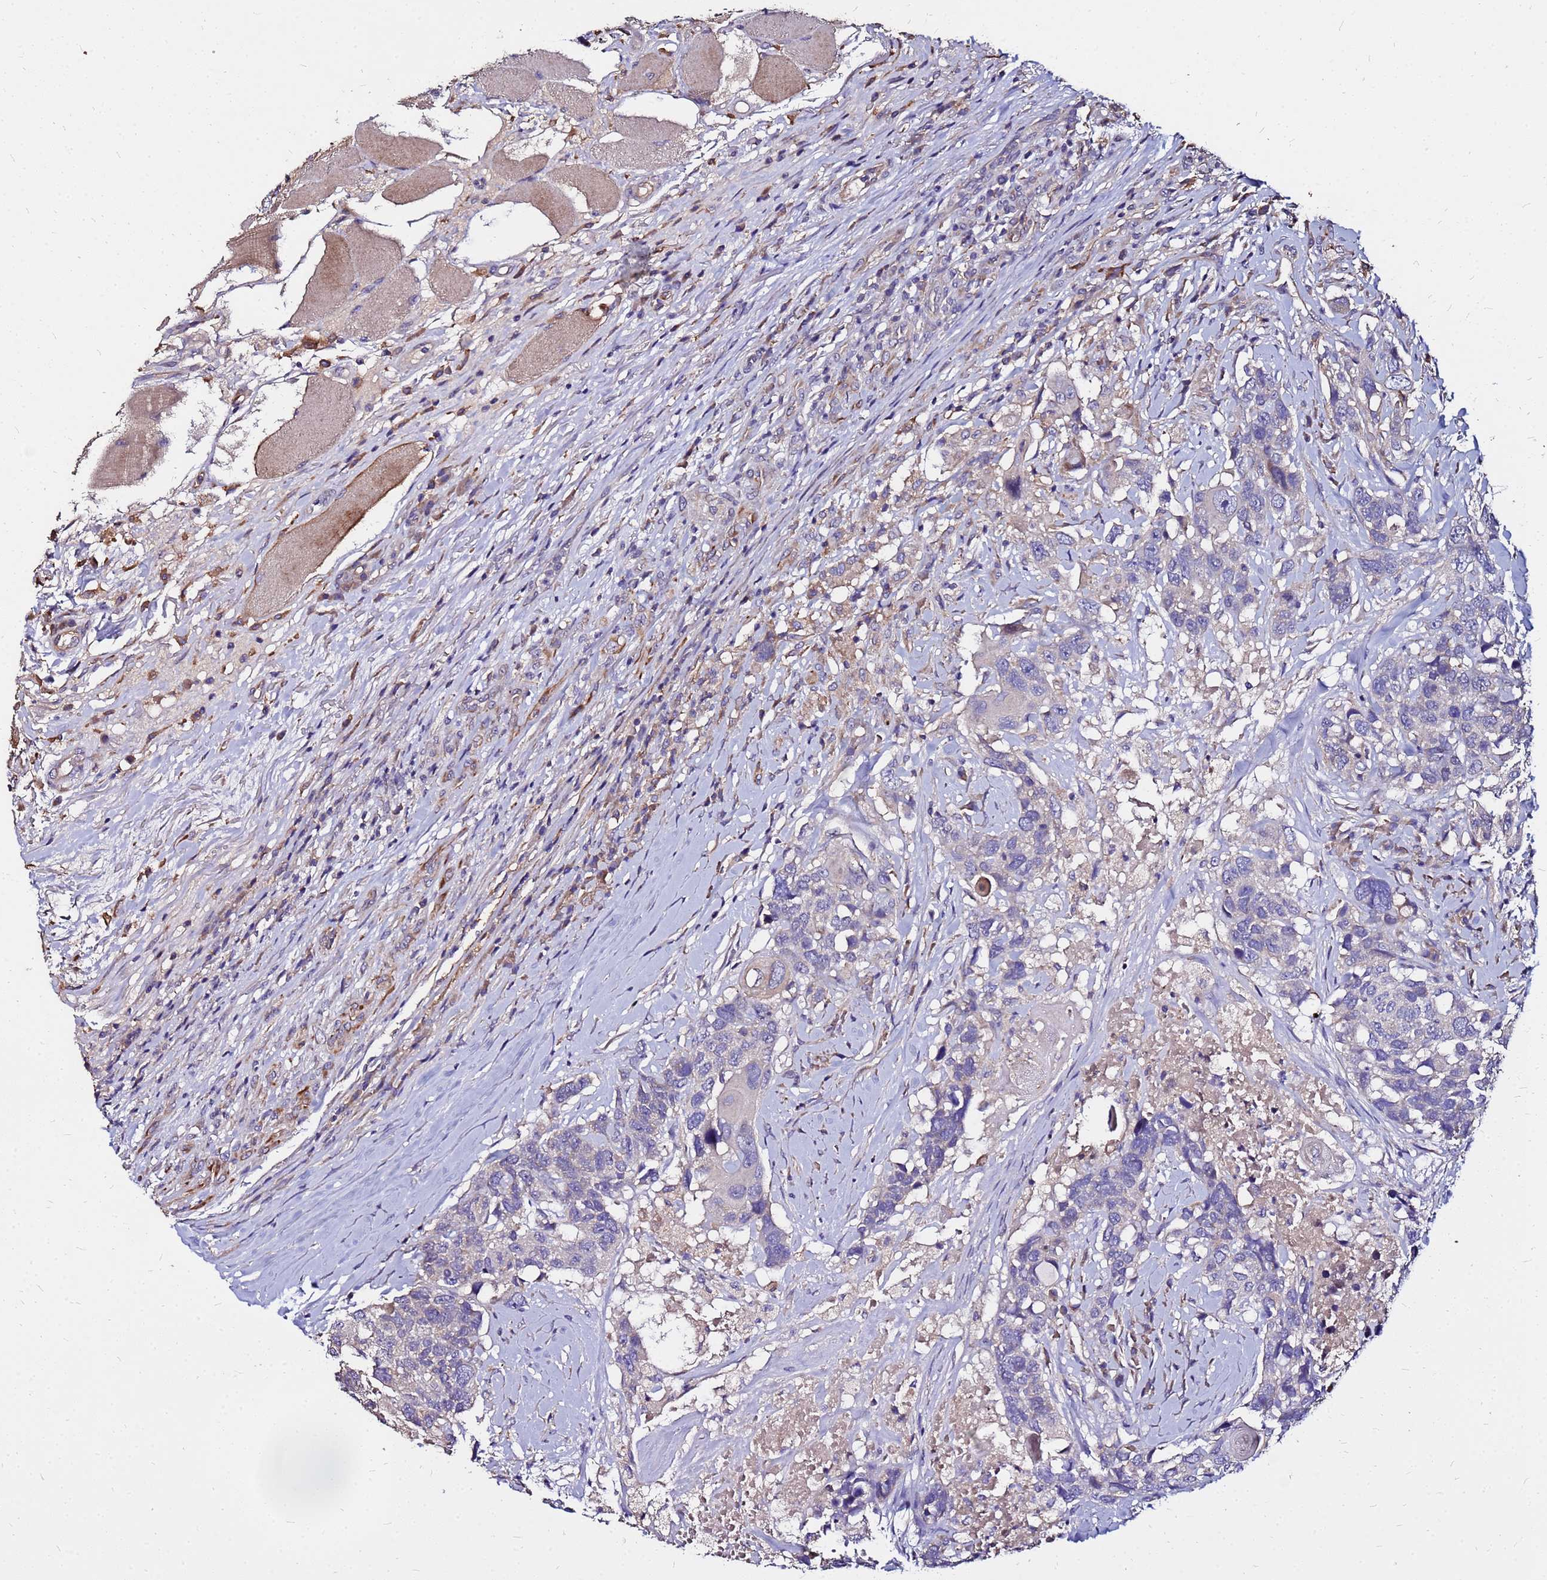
{"staining": {"intensity": "negative", "quantity": "none", "location": "none"}, "tissue": "head and neck cancer", "cell_type": "Tumor cells", "image_type": "cancer", "snomed": [{"axis": "morphology", "description": "Squamous cell carcinoma, NOS"}, {"axis": "topography", "description": "Head-Neck"}], "caption": "Immunohistochemistry (IHC) of human head and neck cancer (squamous cell carcinoma) reveals no staining in tumor cells.", "gene": "ARHGEF5", "patient": {"sex": "male", "age": 66}}